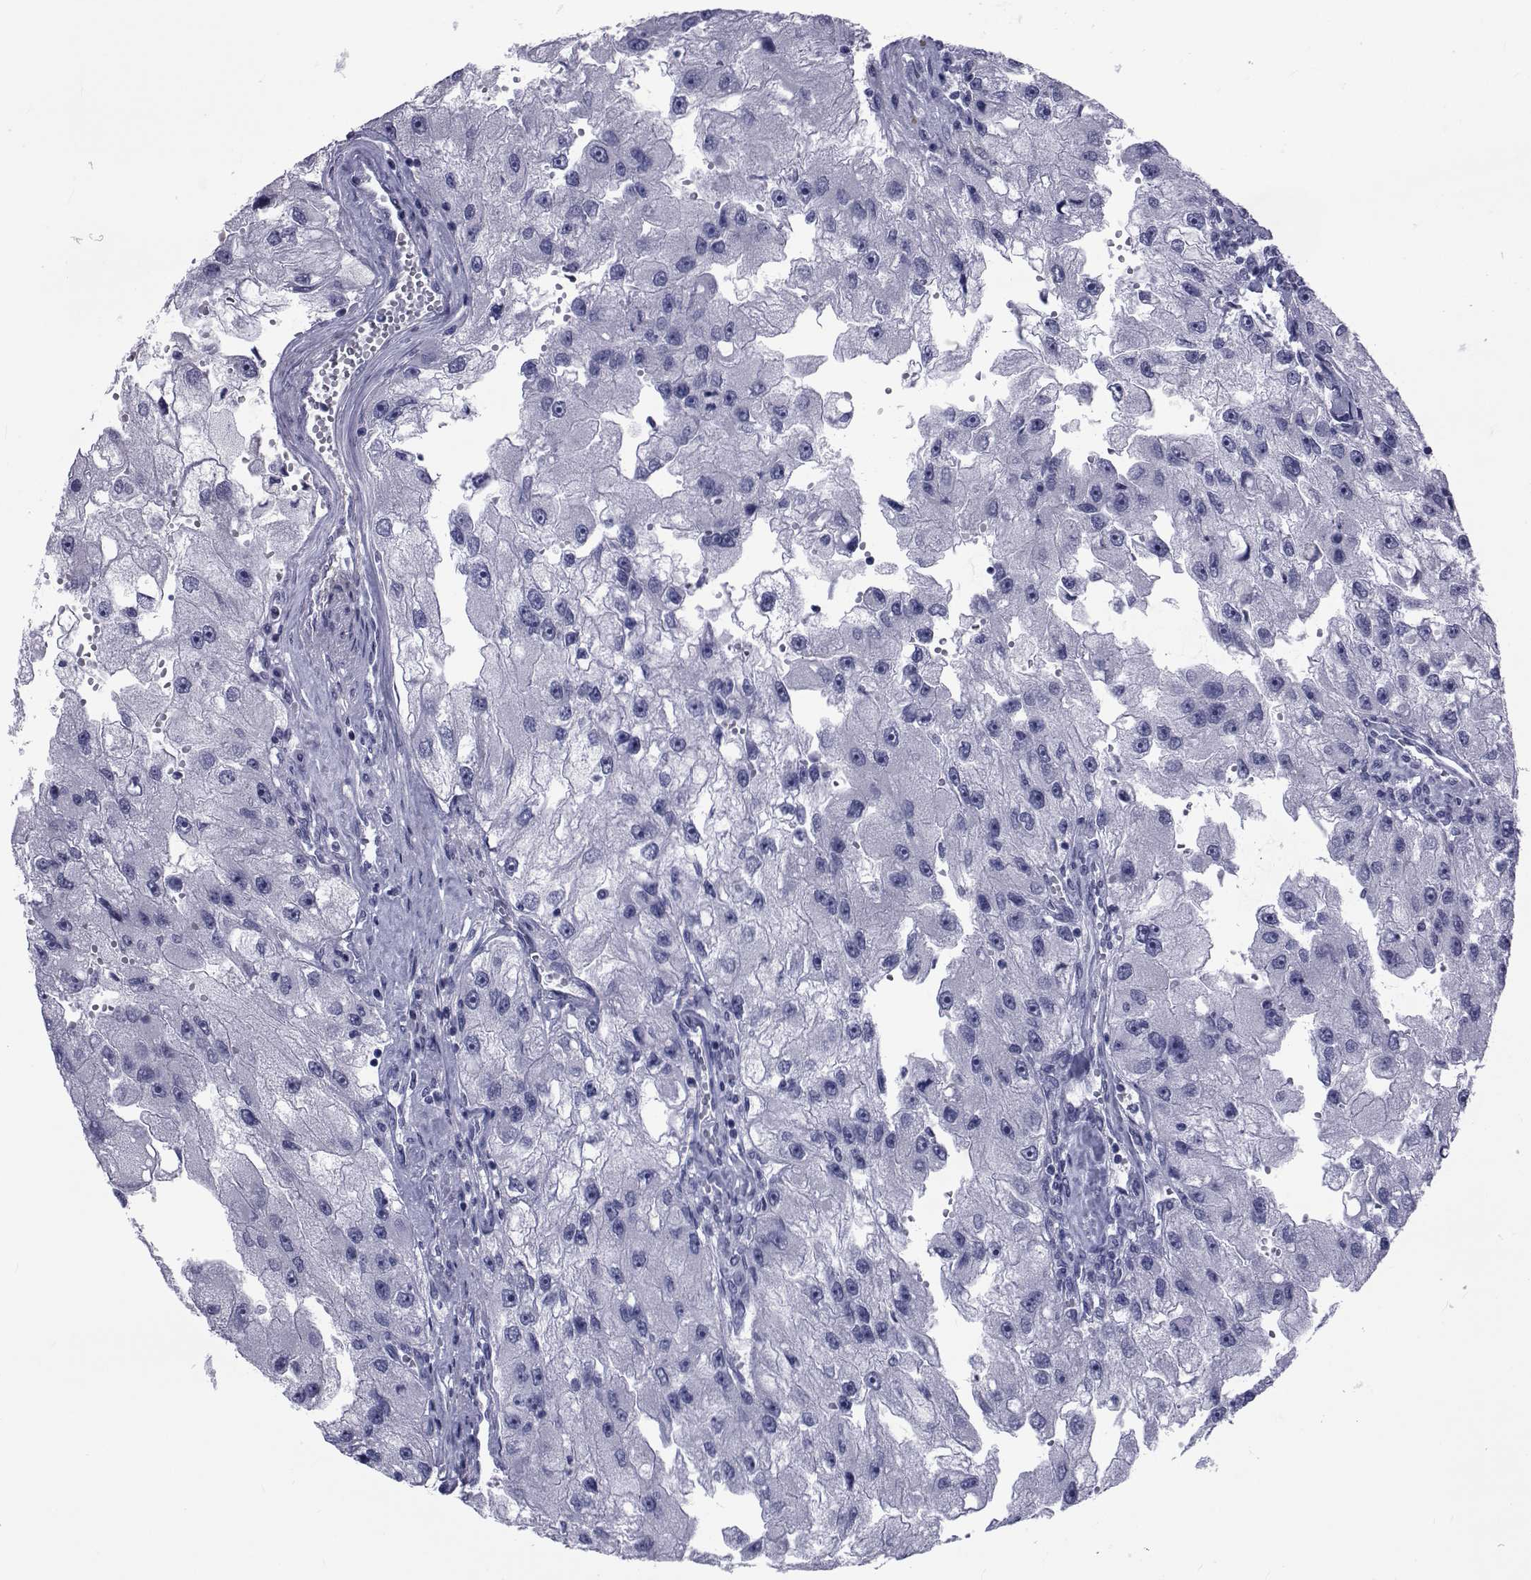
{"staining": {"intensity": "negative", "quantity": "none", "location": "none"}, "tissue": "renal cancer", "cell_type": "Tumor cells", "image_type": "cancer", "snomed": [{"axis": "morphology", "description": "Adenocarcinoma, NOS"}, {"axis": "topography", "description": "Kidney"}], "caption": "This is a image of immunohistochemistry (IHC) staining of adenocarcinoma (renal), which shows no expression in tumor cells. (DAB (3,3'-diaminobenzidine) immunohistochemistry (IHC) with hematoxylin counter stain).", "gene": "GKAP1", "patient": {"sex": "male", "age": 63}}